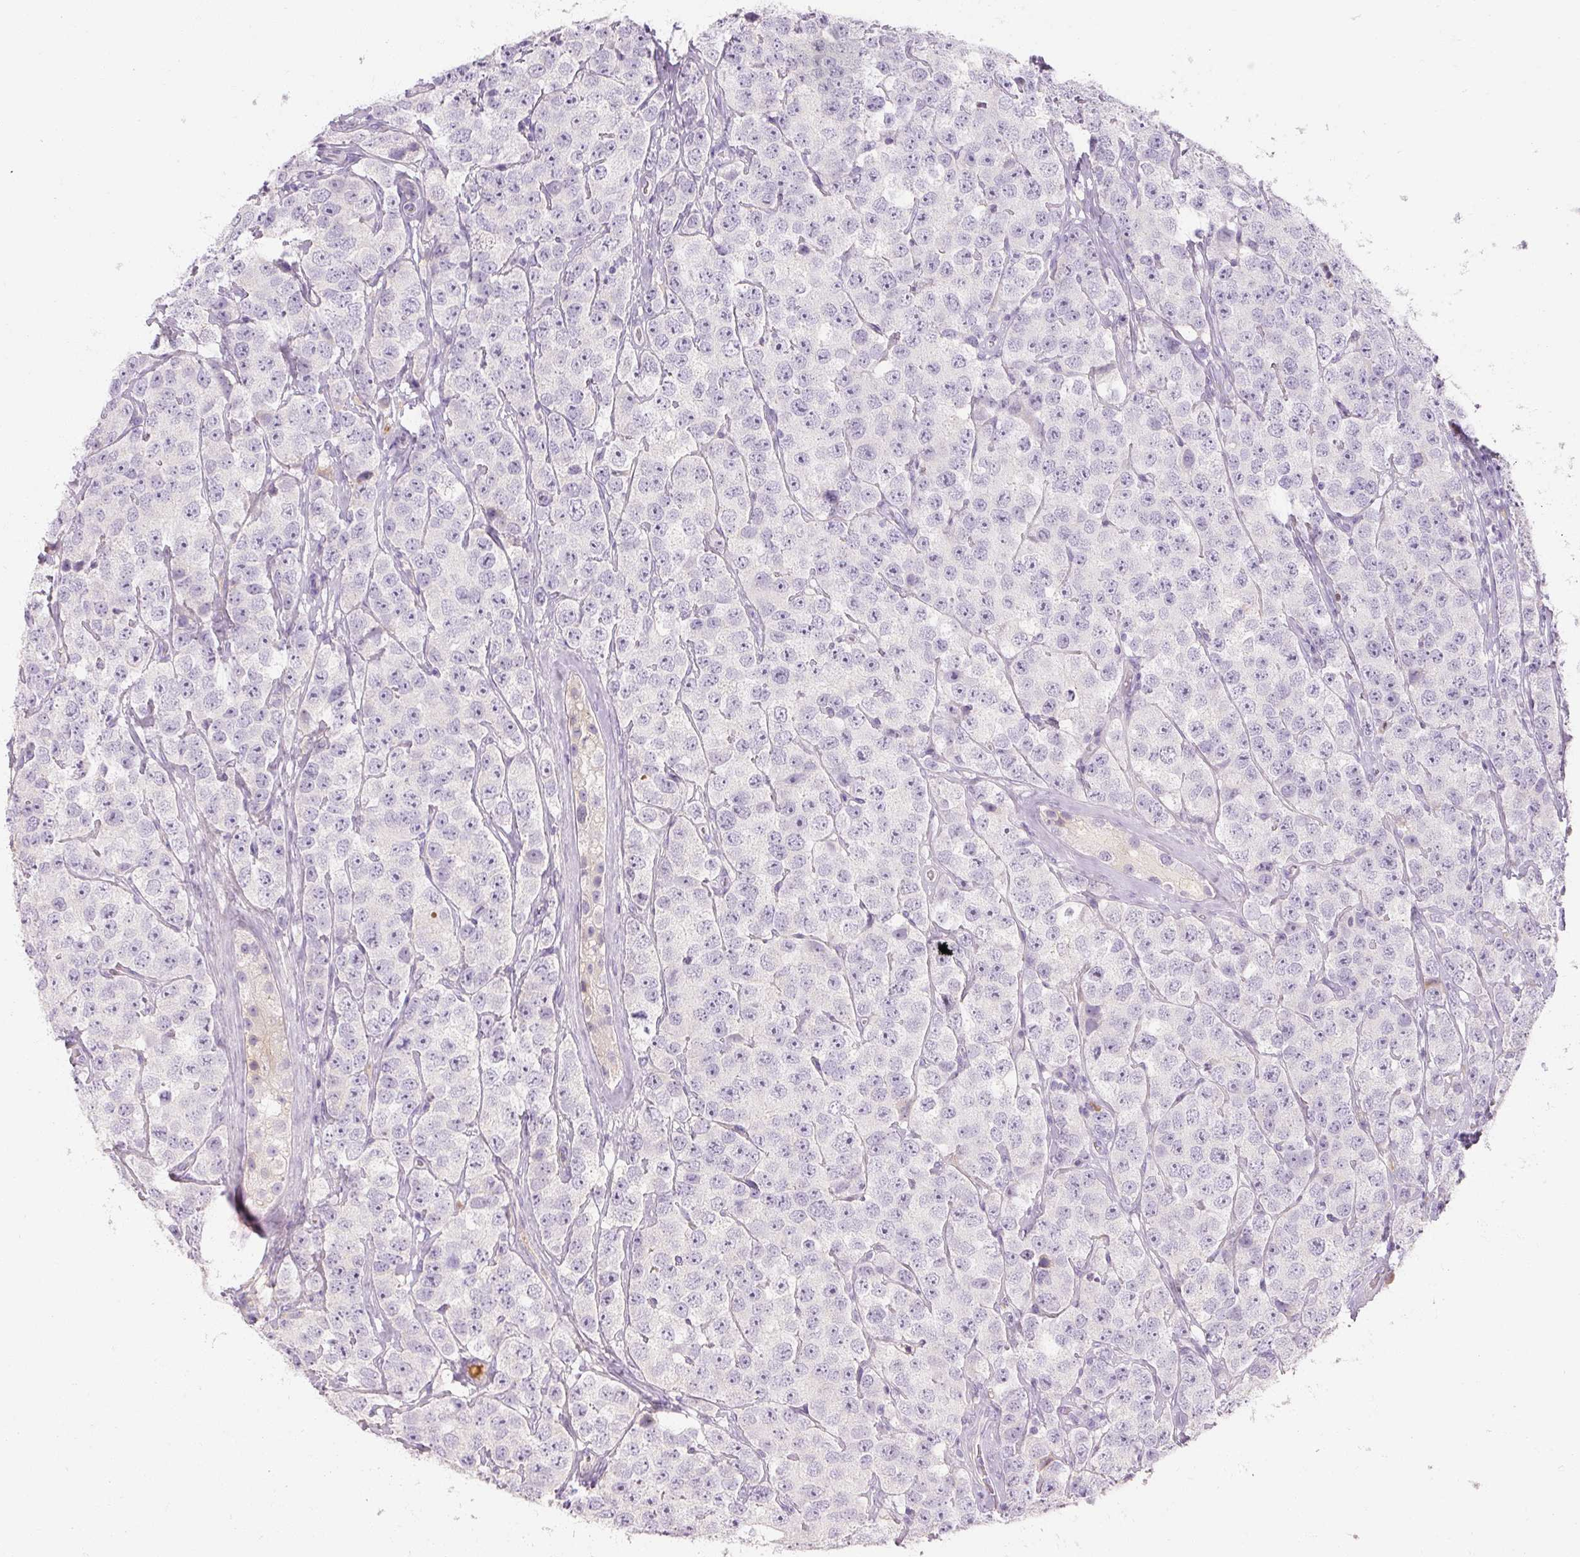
{"staining": {"intensity": "negative", "quantity": "none", "location": "none"}, "tissue": "testis cancer", "cell_type": "Tumor cells", "image_type": "cancer", "snomed": [{"axis": "morphology", "description": "Seminoma, NOS"}, {"axis": "topography", "description": "Testis"}], "caption": "There is no significant expression in tumor cells of testis cancer. Brightfield microscopy of IHC stained with DAB (3,3'-diaminobenzidine) (brown) and hematoxylin (blue), captured at high magnification.", "gene": "NFE2L3", "patient": {"sex": "male", "age": 28}}